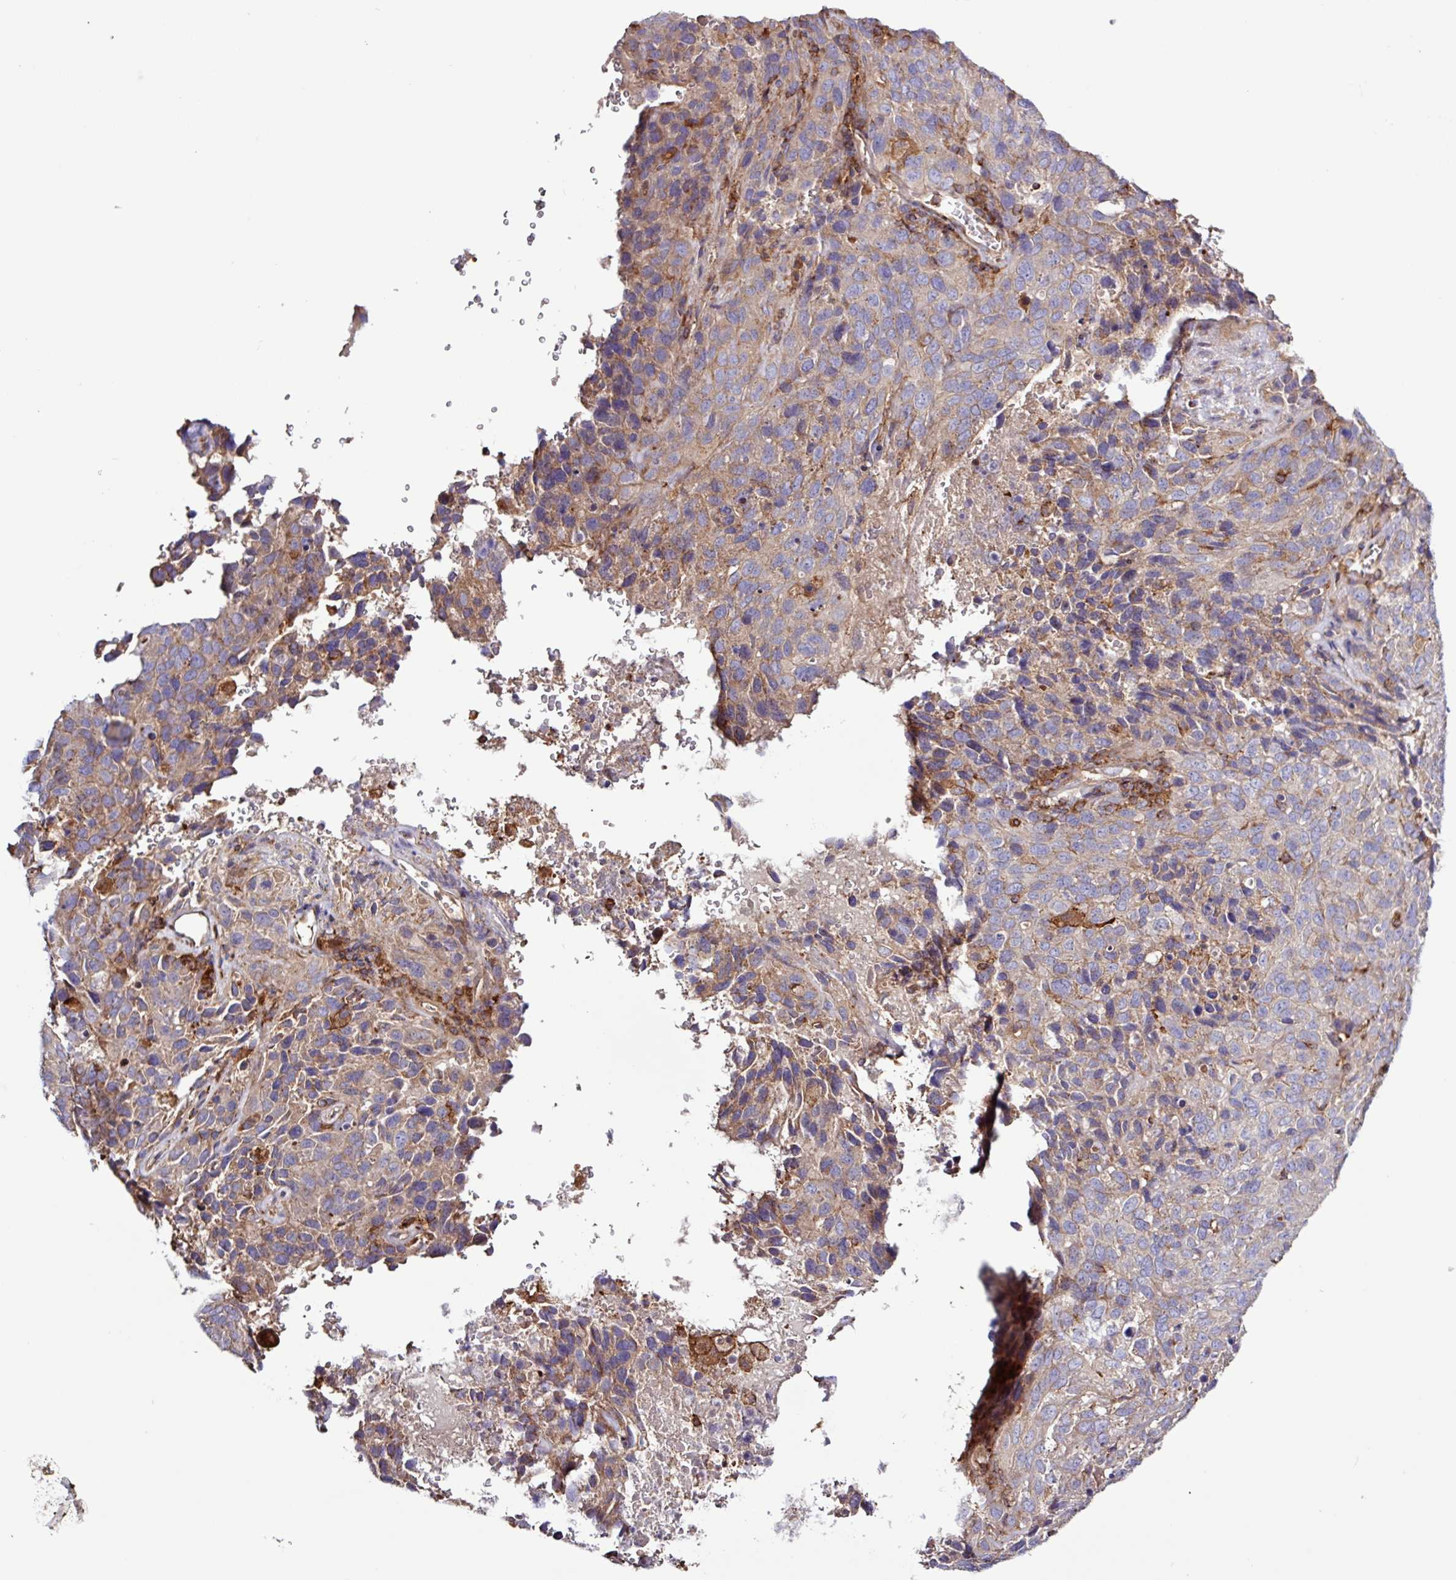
{"staining": {"intensity": "weak", "quantity": ">75%", "location": "cytoplasmic/membranous"}, "tissue": "cervical cancer", "cell_type": "Tumor cells", "image_type": "cancer", "snomed": [{"axis": "morphology", "description": "Squamous cell carcinoma, NOS"}, {"axis": "topography", "description": "Cervix"}], "caption": "This histopathology image exhibits cervical cancer (squamous cell carcinoma) stained with immunohistochemistry to label a protein in brown. The cytoplasmic/membranous of tumor cells show weak positivity for the protein. Nuclei are counter-stained blue.", "gene": "ACTR3", "patient": {"sex": "female", "age": 51}}